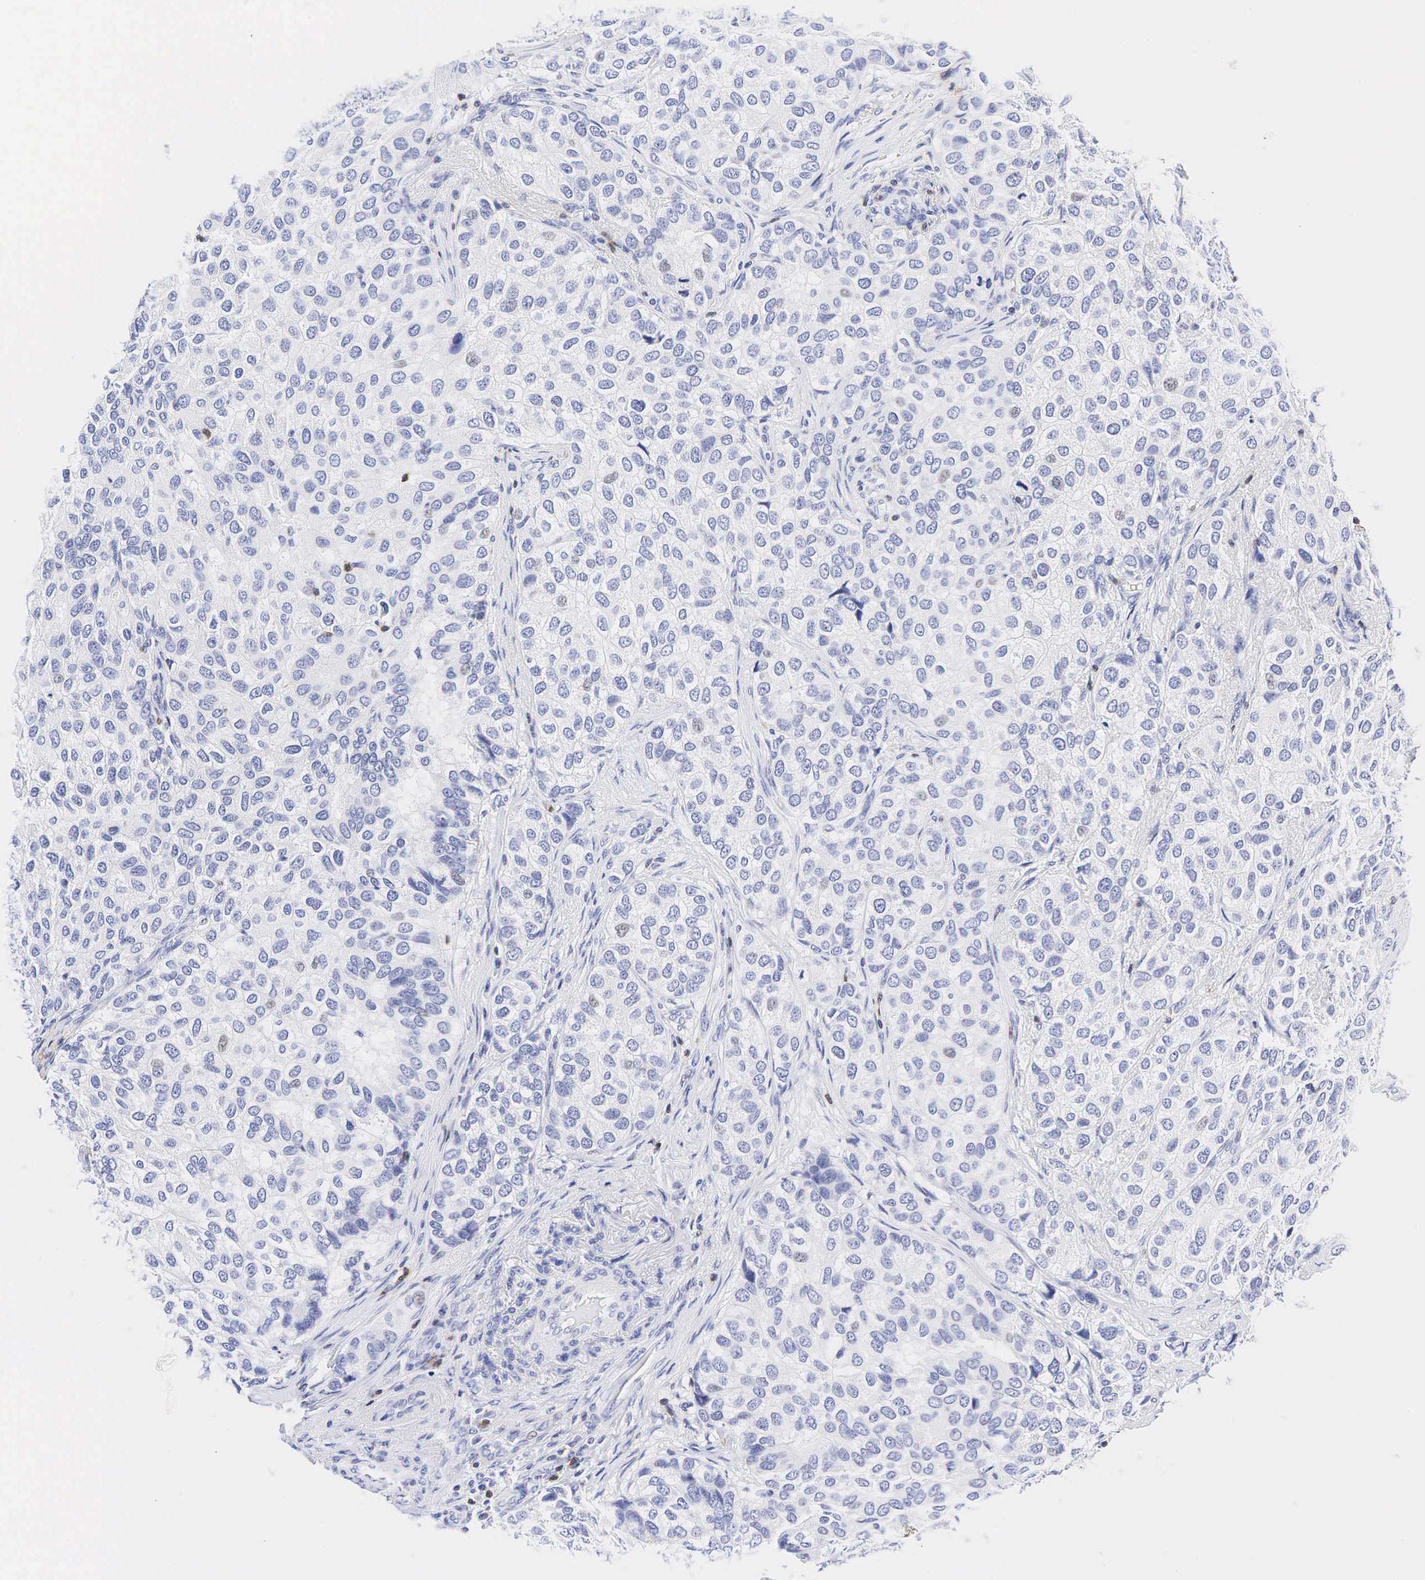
{"staining": {"intensity": "negative", "quantity": "none", "location": "none"}, "tissue": "breast cancer", "cell_type": "Tumor cells", "image_type": "cancer", "snomed": [{"axis": "morphology", "description": "Duct carcinoma"}, {"axis": "topography", "description": "Breast"}], "caption": "Intraductal carcinoma (breast) was stained to show a protein in brown. There is no significant expression in tumor cells. (Brightfield microscopy of DAB (3,3'-diaminobenzidine) immunohistochemistry at high magnification).", "gene": "CD3E", "patient": {"sex": "female", "age": 68}}